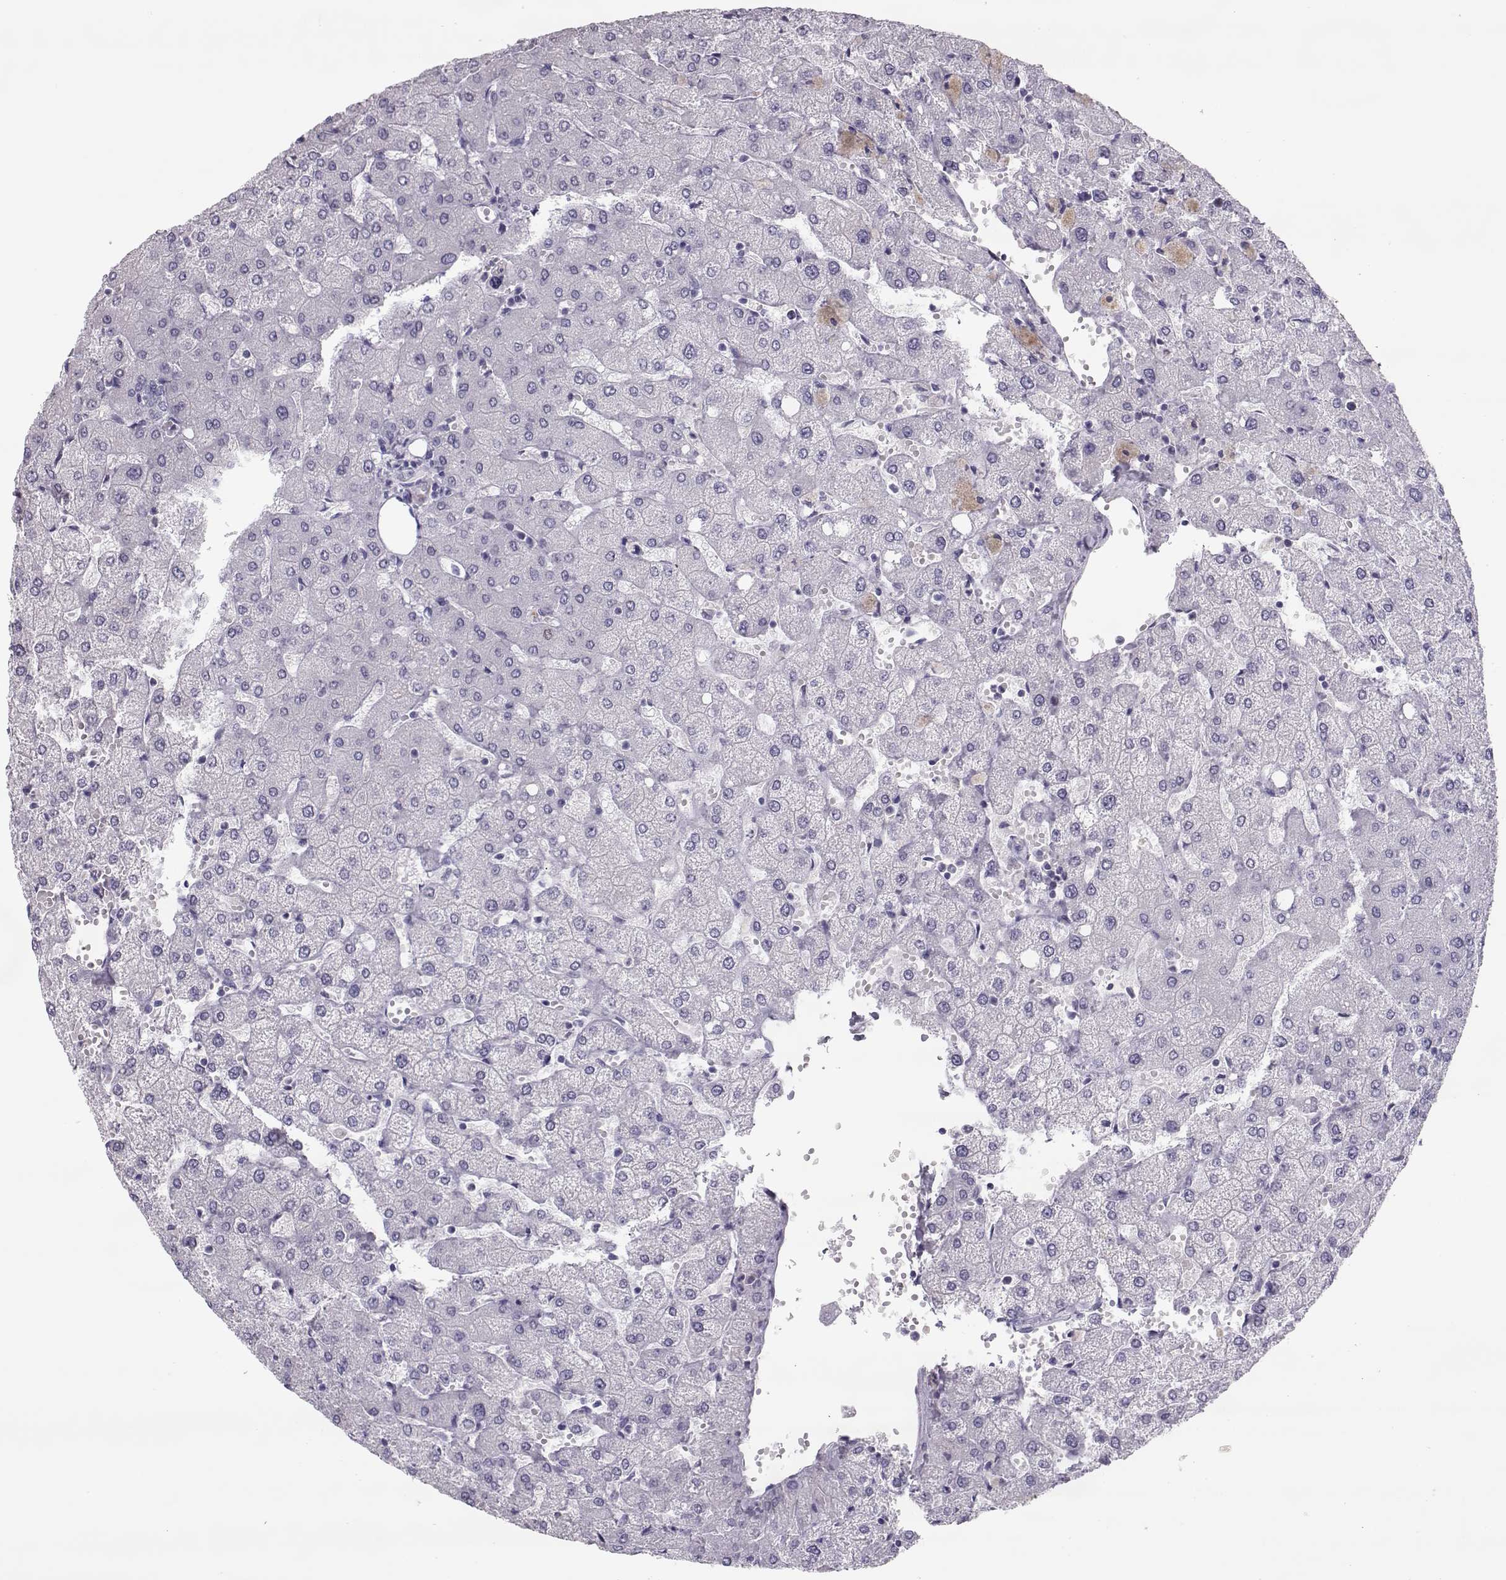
{"staining": {"intensity": "negative", "quantity": "none", "location": "none"}, "tissue": "liver", "cell_type": "Cholangiocytes", "image_type": "normal", "snomed": [{"axis": "morphology", "description": "Normal tissue, NOS"}, {"axis": "topography", "description": "Liver"}], "caption": "Unremarkable liver was stained to show a protein in brown. There is no significant positivity in cholangiocytes. (Brightfield microscopy of DAB immunohistochemistry at high magnification).", "gene": "SGO1", "patient": {"sex": "female", "age": 54}}